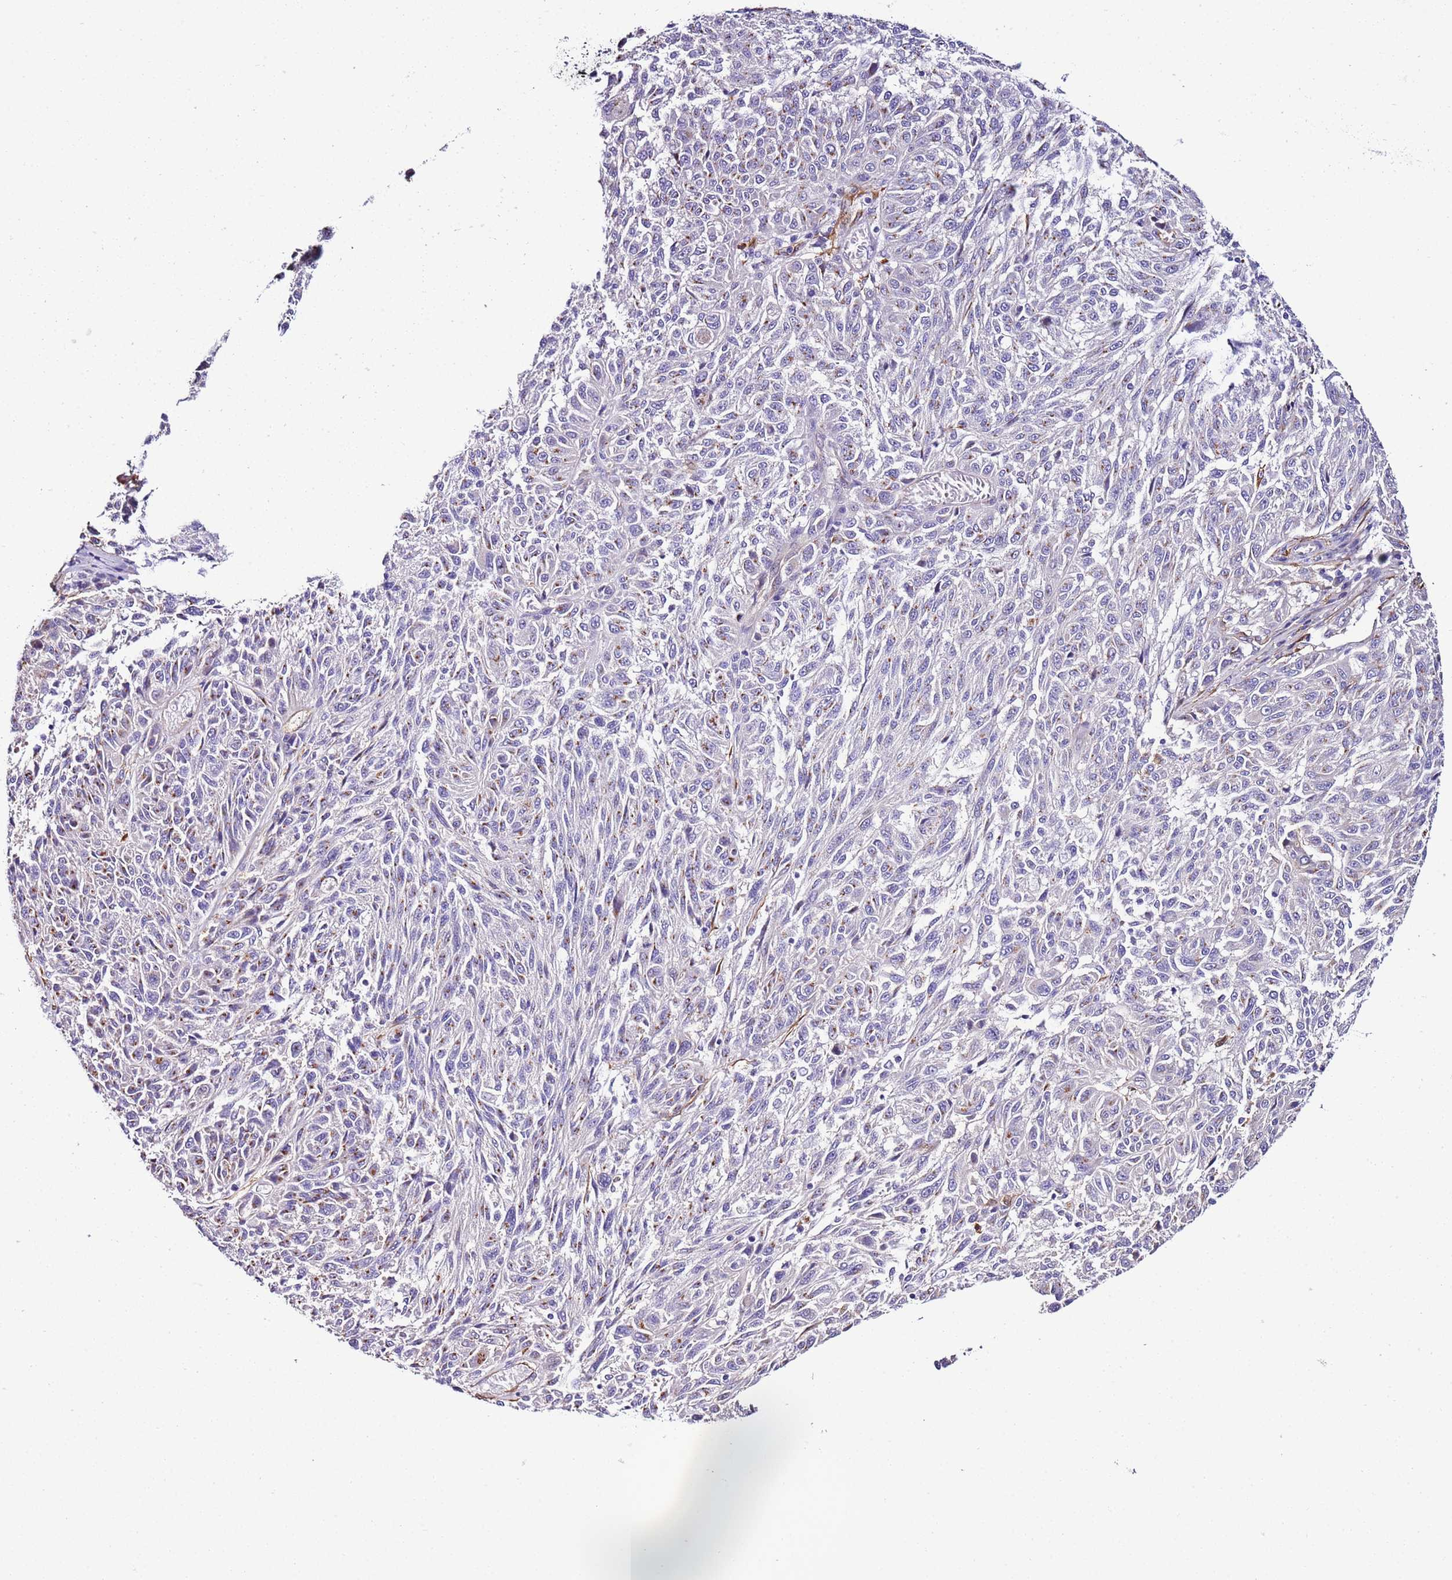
{"staining": {"intensity": "negative", "quantity": "none", "location": "none"}, "tissue": "melanoma", "cell_type": "Tumor cells", "image_type": "cancer", "snomed": [{"axis": "morphology", "description": "Malignant melanoma, NOS"}, {"axis": "topography", "description": "Skin"}], "caption": "Tumor cells show no significant protein positivity in melanoma.", "gene": "FAM174C", "patient": {"sex": "male", "age": 53}}